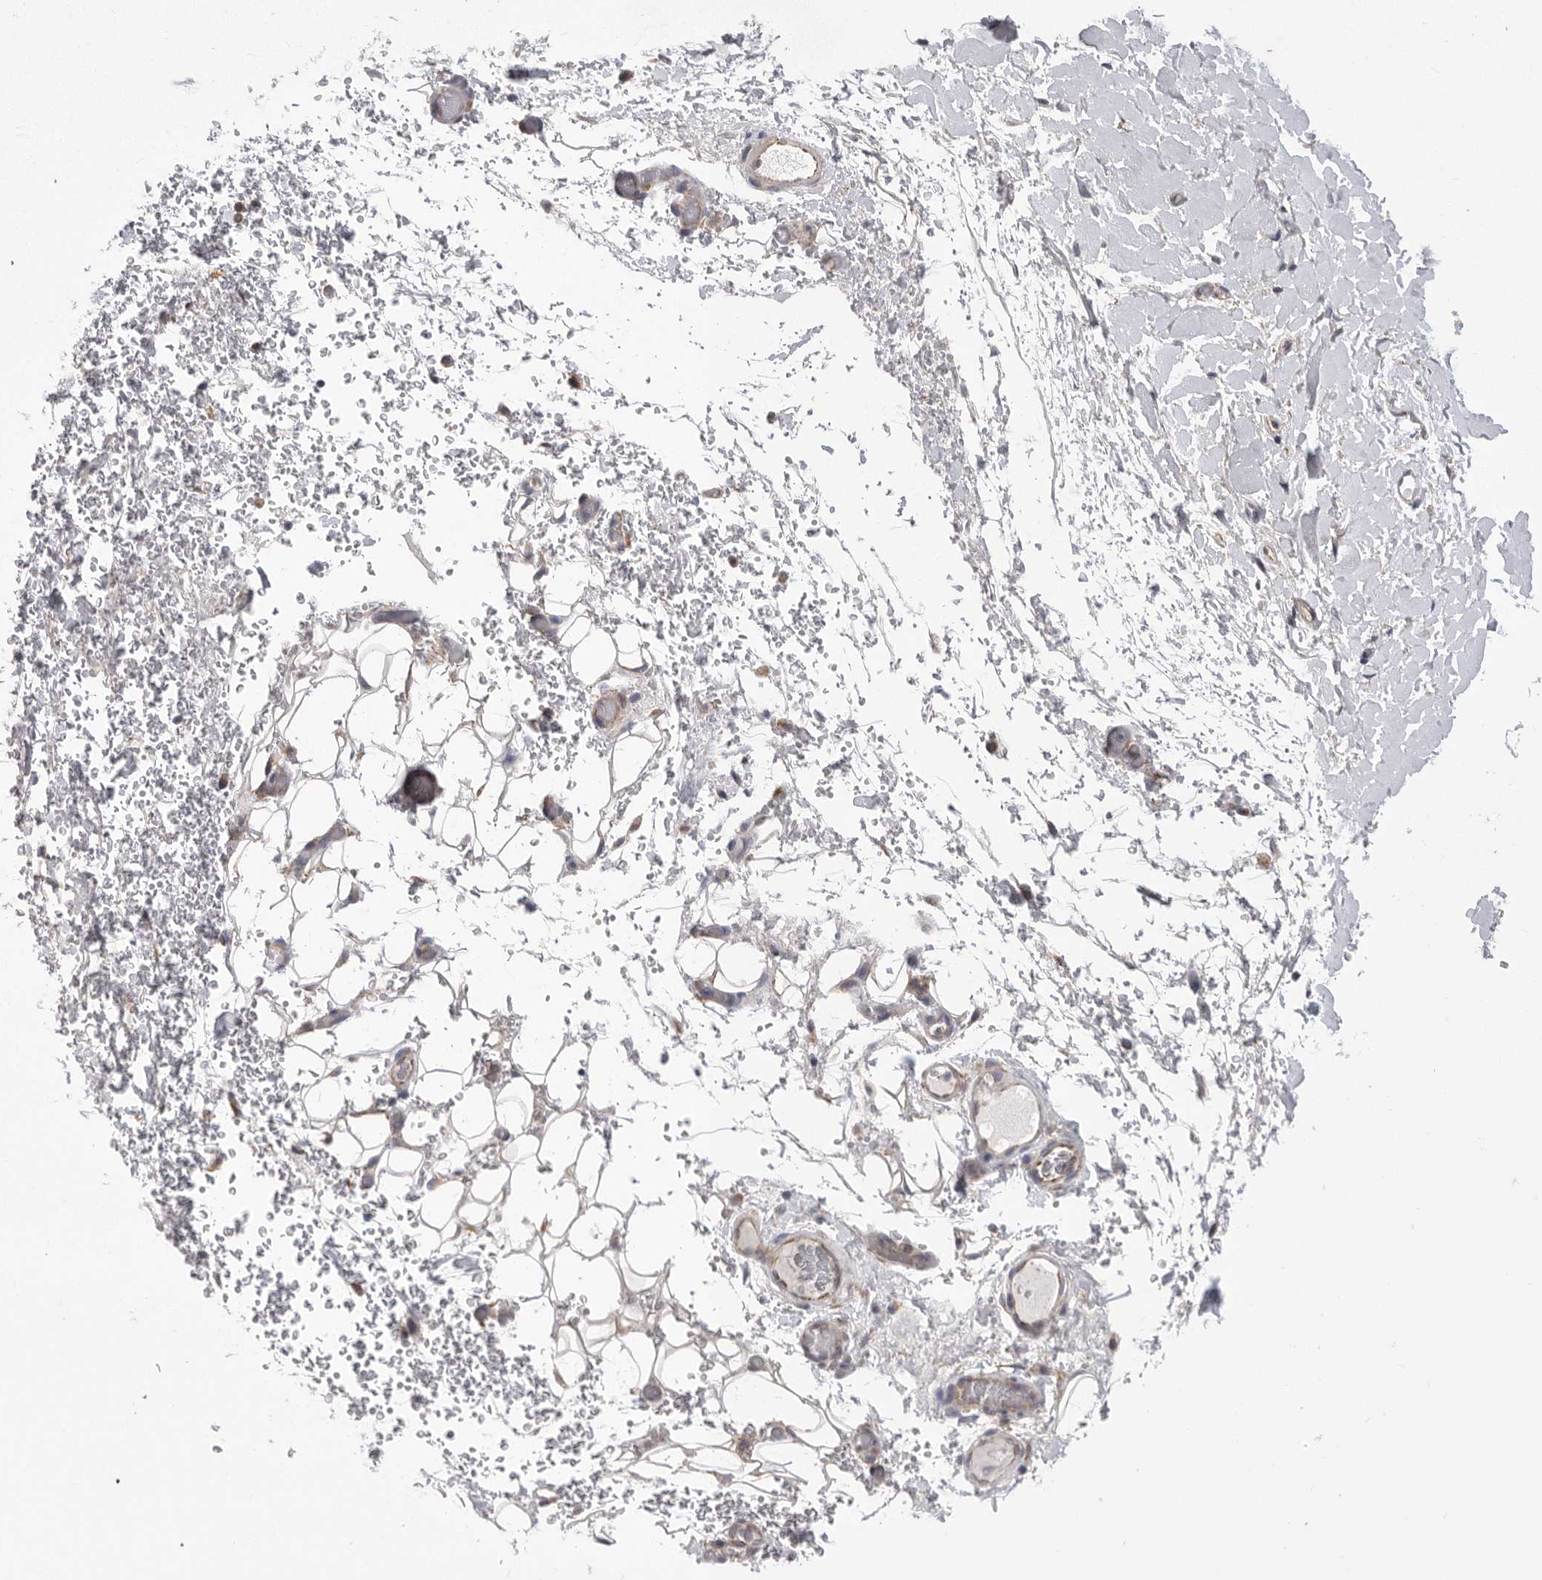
{"staining": {"intensity": "negative", "quantity": "none", "location": "none"}, "tissue": "adipose tissue", "cell_type": "Adipocytes", "image_type": "normal", "snomed": [{"axis": "morphology", "description": "Normal tissue, NOS"}, {"axis": "morphology", "description": "Adenocarcinoma, NOS"}, {"axis": "topography", "description": "Esophagus"}], "caption": "High magnification brightfield microscopy of benign adipose tissue stained with DAB (3,3'-diaminobenzidine) (brown) and counterstained with hematoxylin (blue): adipocytes show no significant positivity.", "gene": "SIGLEC10", "patient": {"sex": "male", "age": 62}}